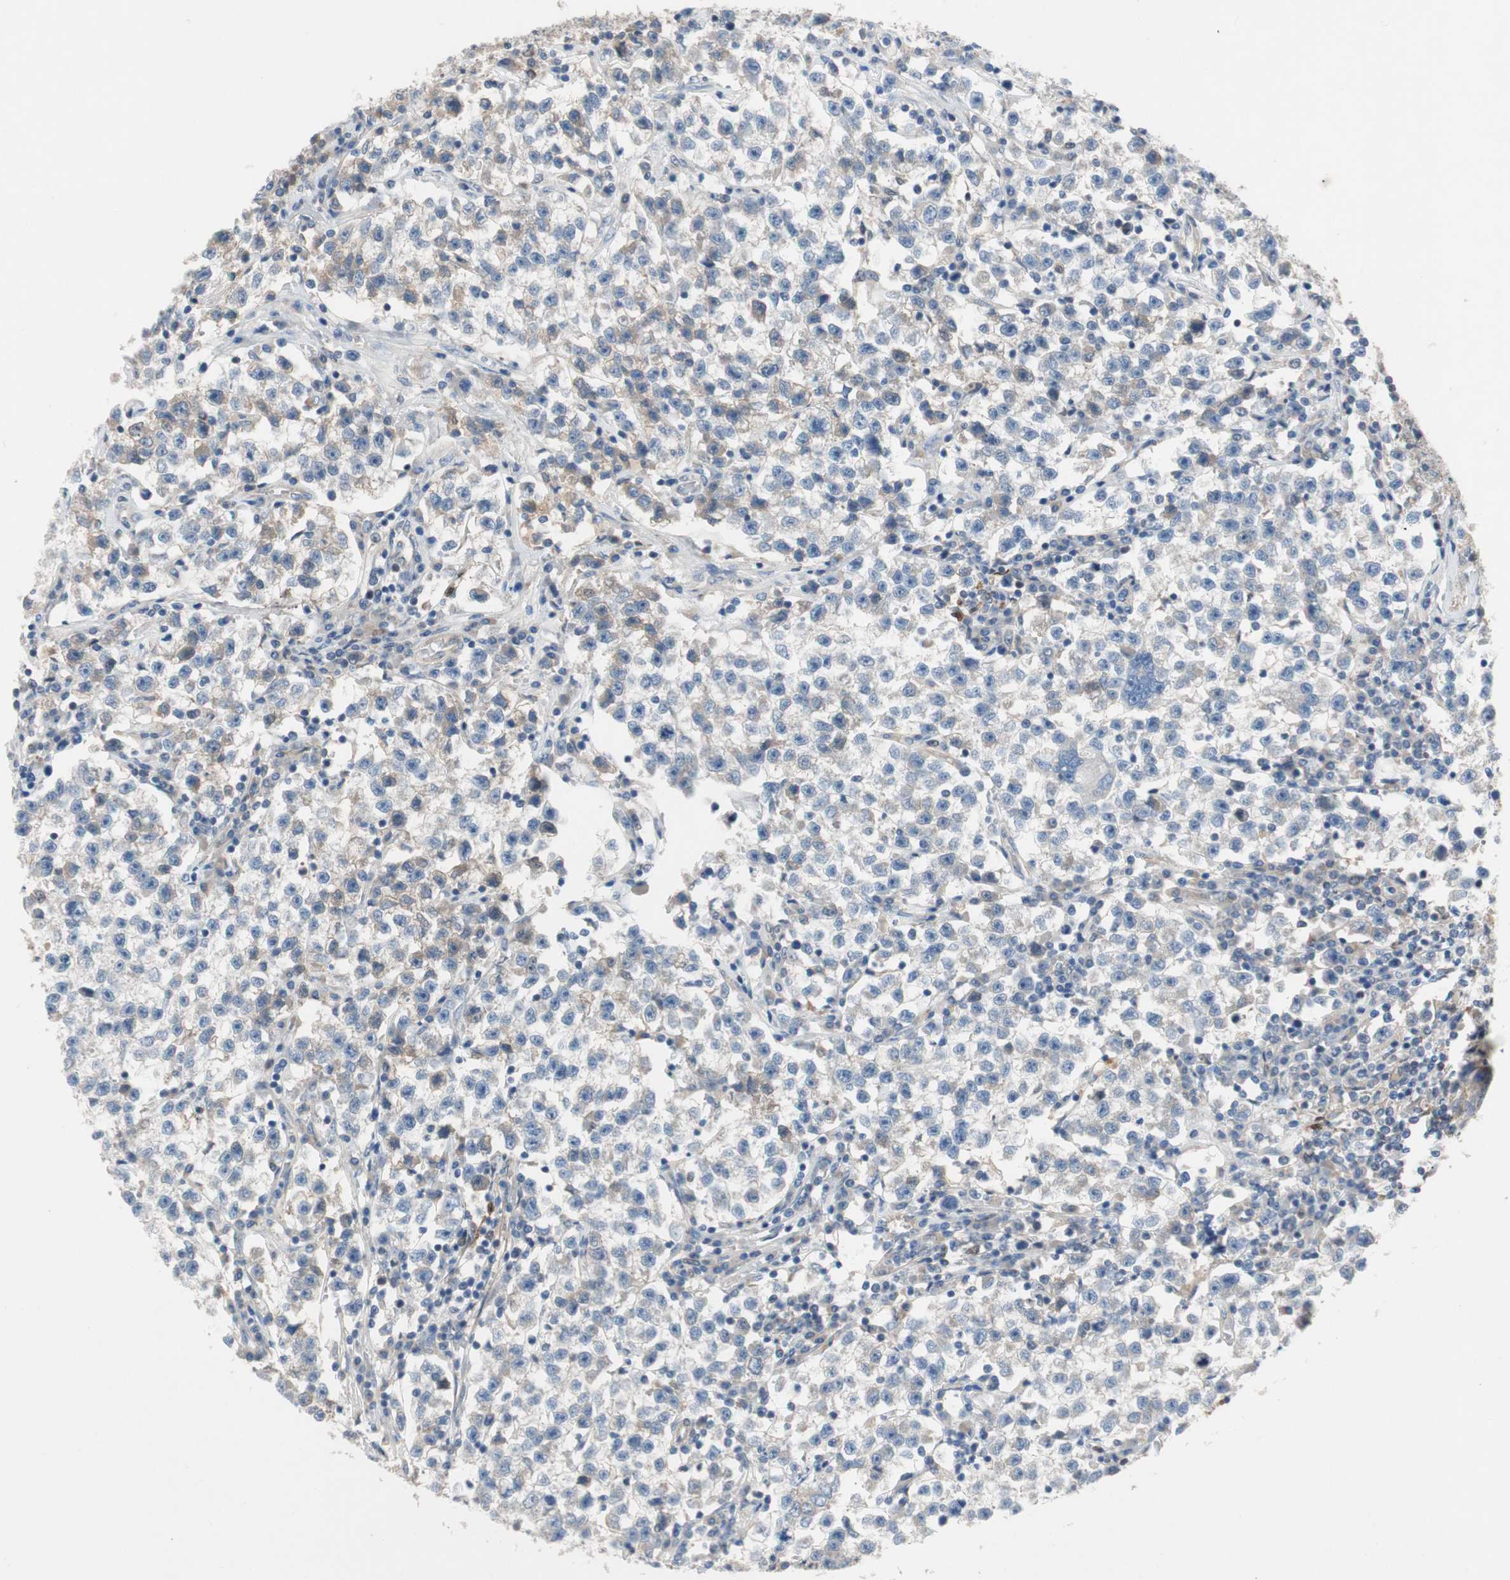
{"staining": {"intensity": "negative", "quantity": "none", "location": "none"}, "tissue": "testis cancer", "cell_type": "Tumor cells", "image_type": "cancer", "snomed": [{"axis": "morphology", "description": "Seminoma, NOS"}, {"axis": "topography", "description": "Testis"}], "caption": "Human testis seminoma stained for a protein using immunohistochemistry (IHC) displays no positivity in tumor cells.", "gene": "RELB", "patient": {"sex": "male", "age": 22}}